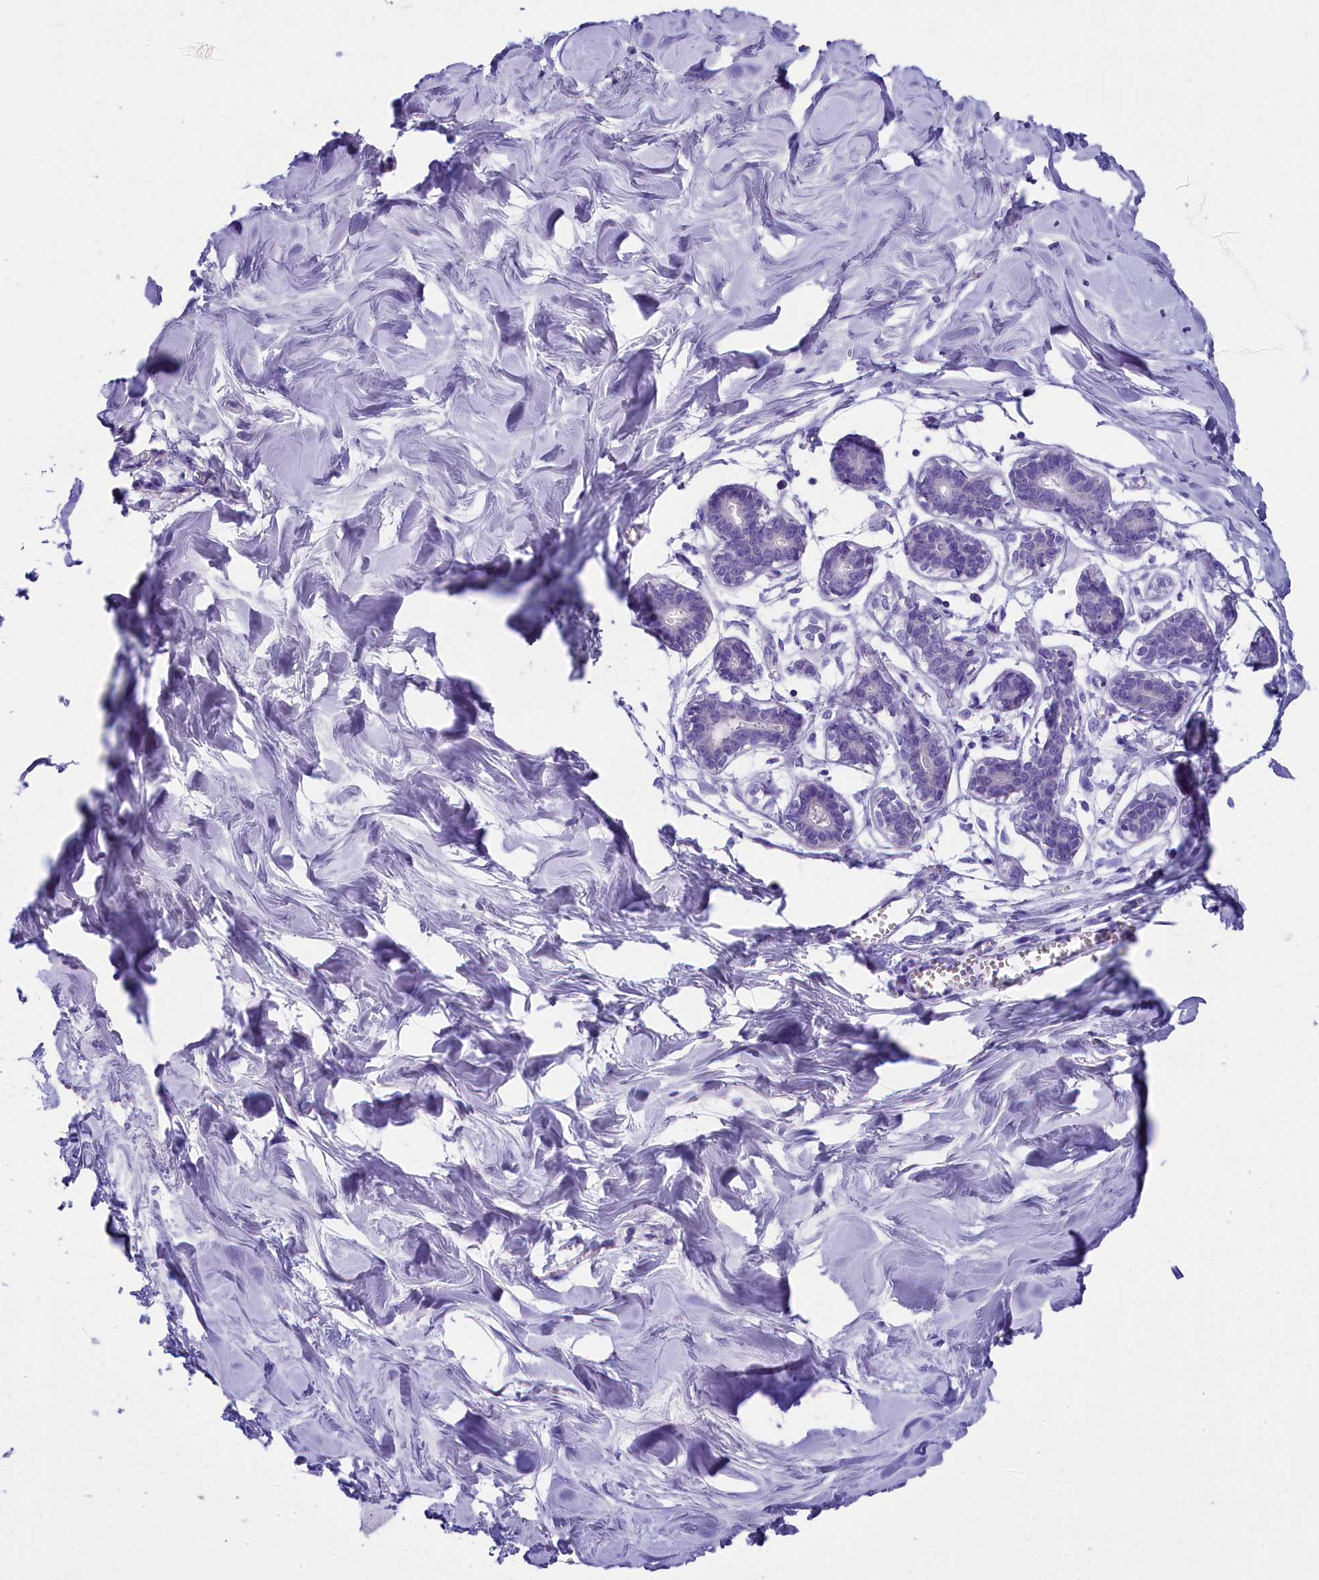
{"staining": {"intensity": "negative", "quantity": "none", "location": "none"}, "tissue": "breast", "cell_type": "Adipocytes", "image_type": "normal", "snomed": [{"axis": "morphology", "description": "Normal tissue, NOS"}, {"axis": "topography", "description": "Breast"}], "caption": "Immunohistochemistry of normal breast shows no expression in adipocytes.", "gene": "SKIDA1", "patient": {"sex": "female", "age": 27}}